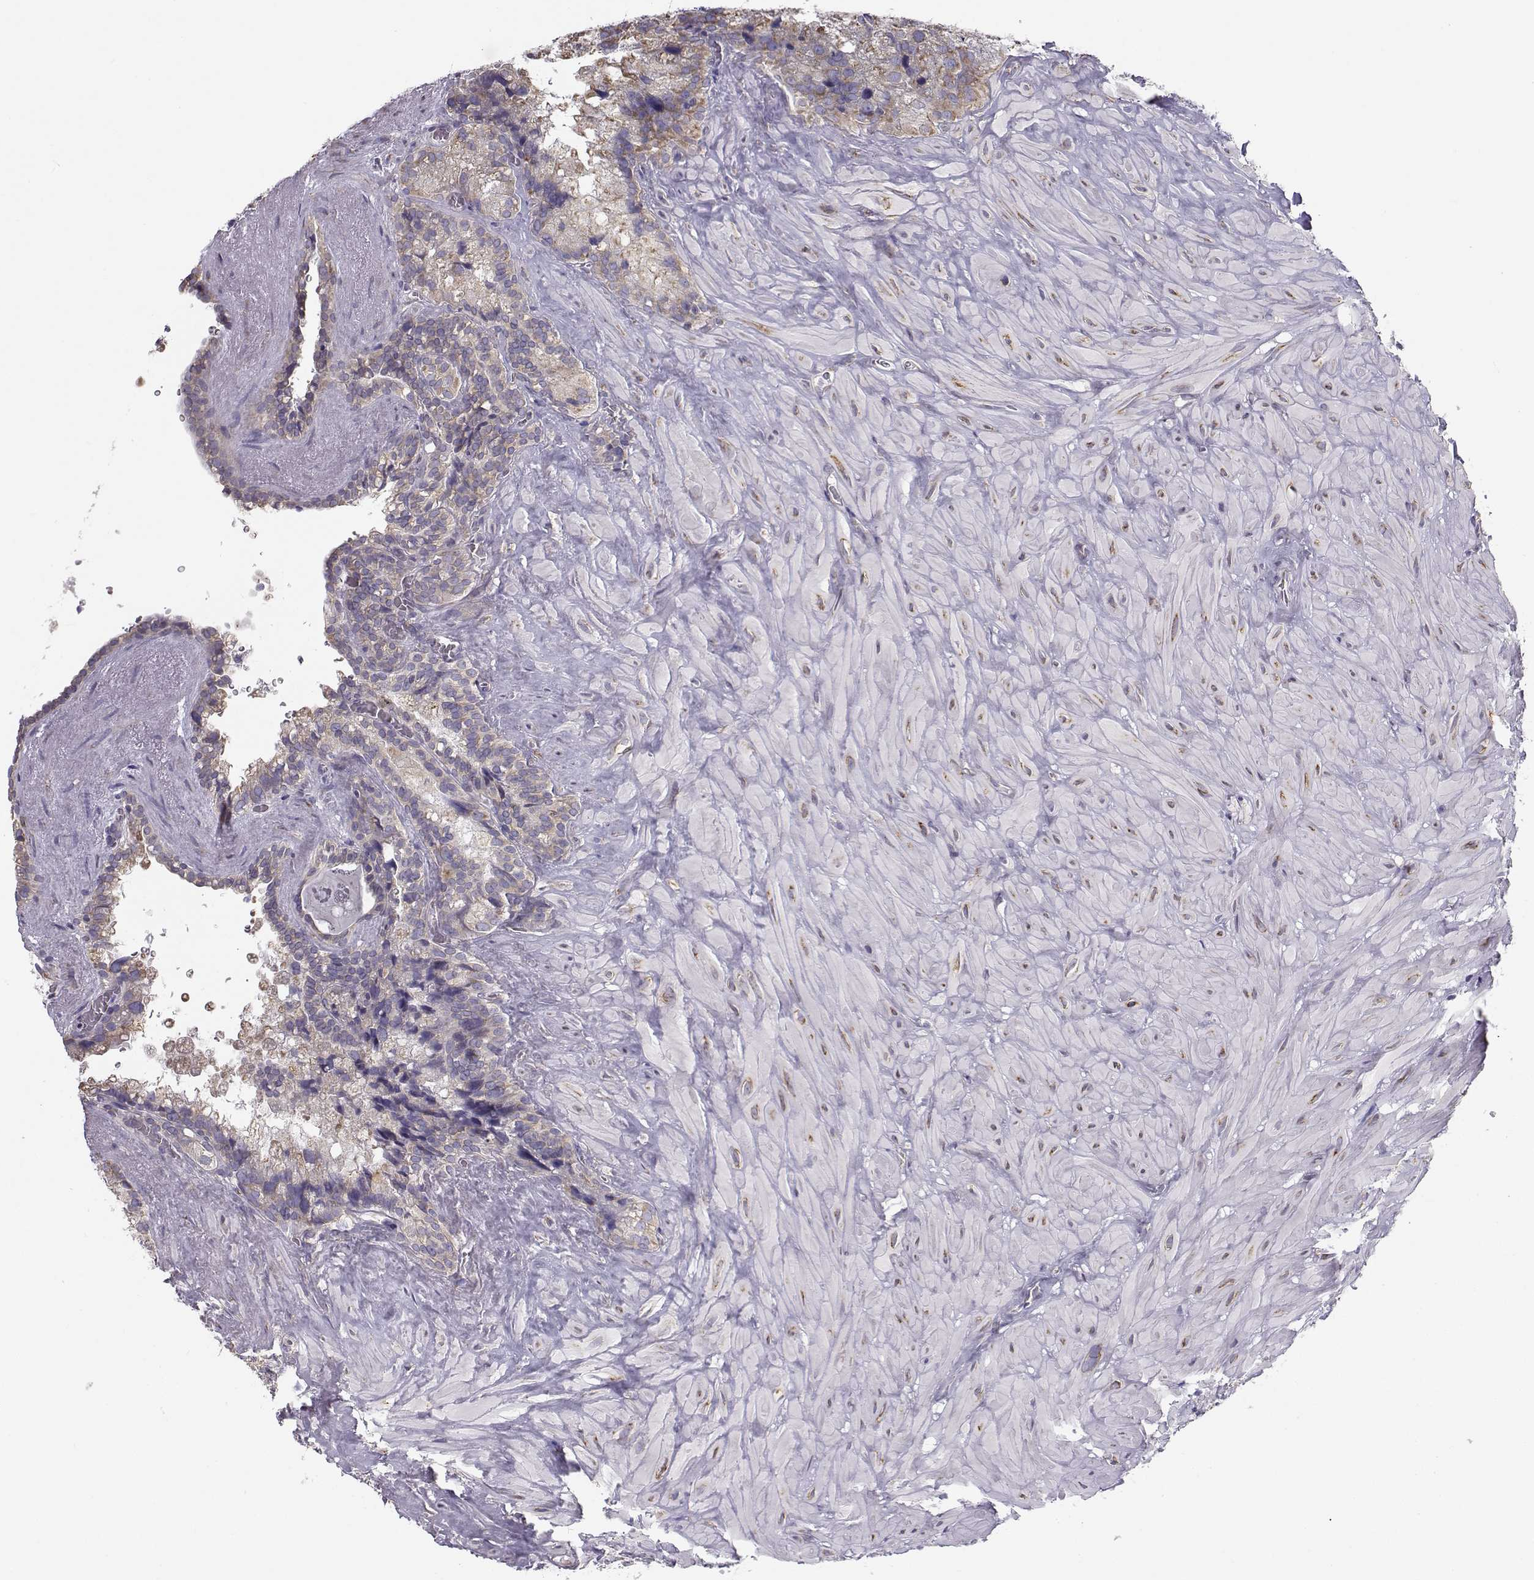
{"staining": {"intensity": "weak", "quantity": ">75%", "location": "cytoplasmic/membranous"}, "tissue": "seminal vesicle", "cell_type": "Glandular cells", "image_type": "normal", "snomed": [{"axis": "morphology", "description": "Normal tissue, NOS"}, {"axis": "topography", "description": "Seminal veicle"}], "caption": "Protein expression analysis of normal seminal vesicle reveals weak cytoplasmic/membranous positivity in about >75% of glandular cells.", "gene": "BEND6", "patient": {"sex": "male", "age": 72}}